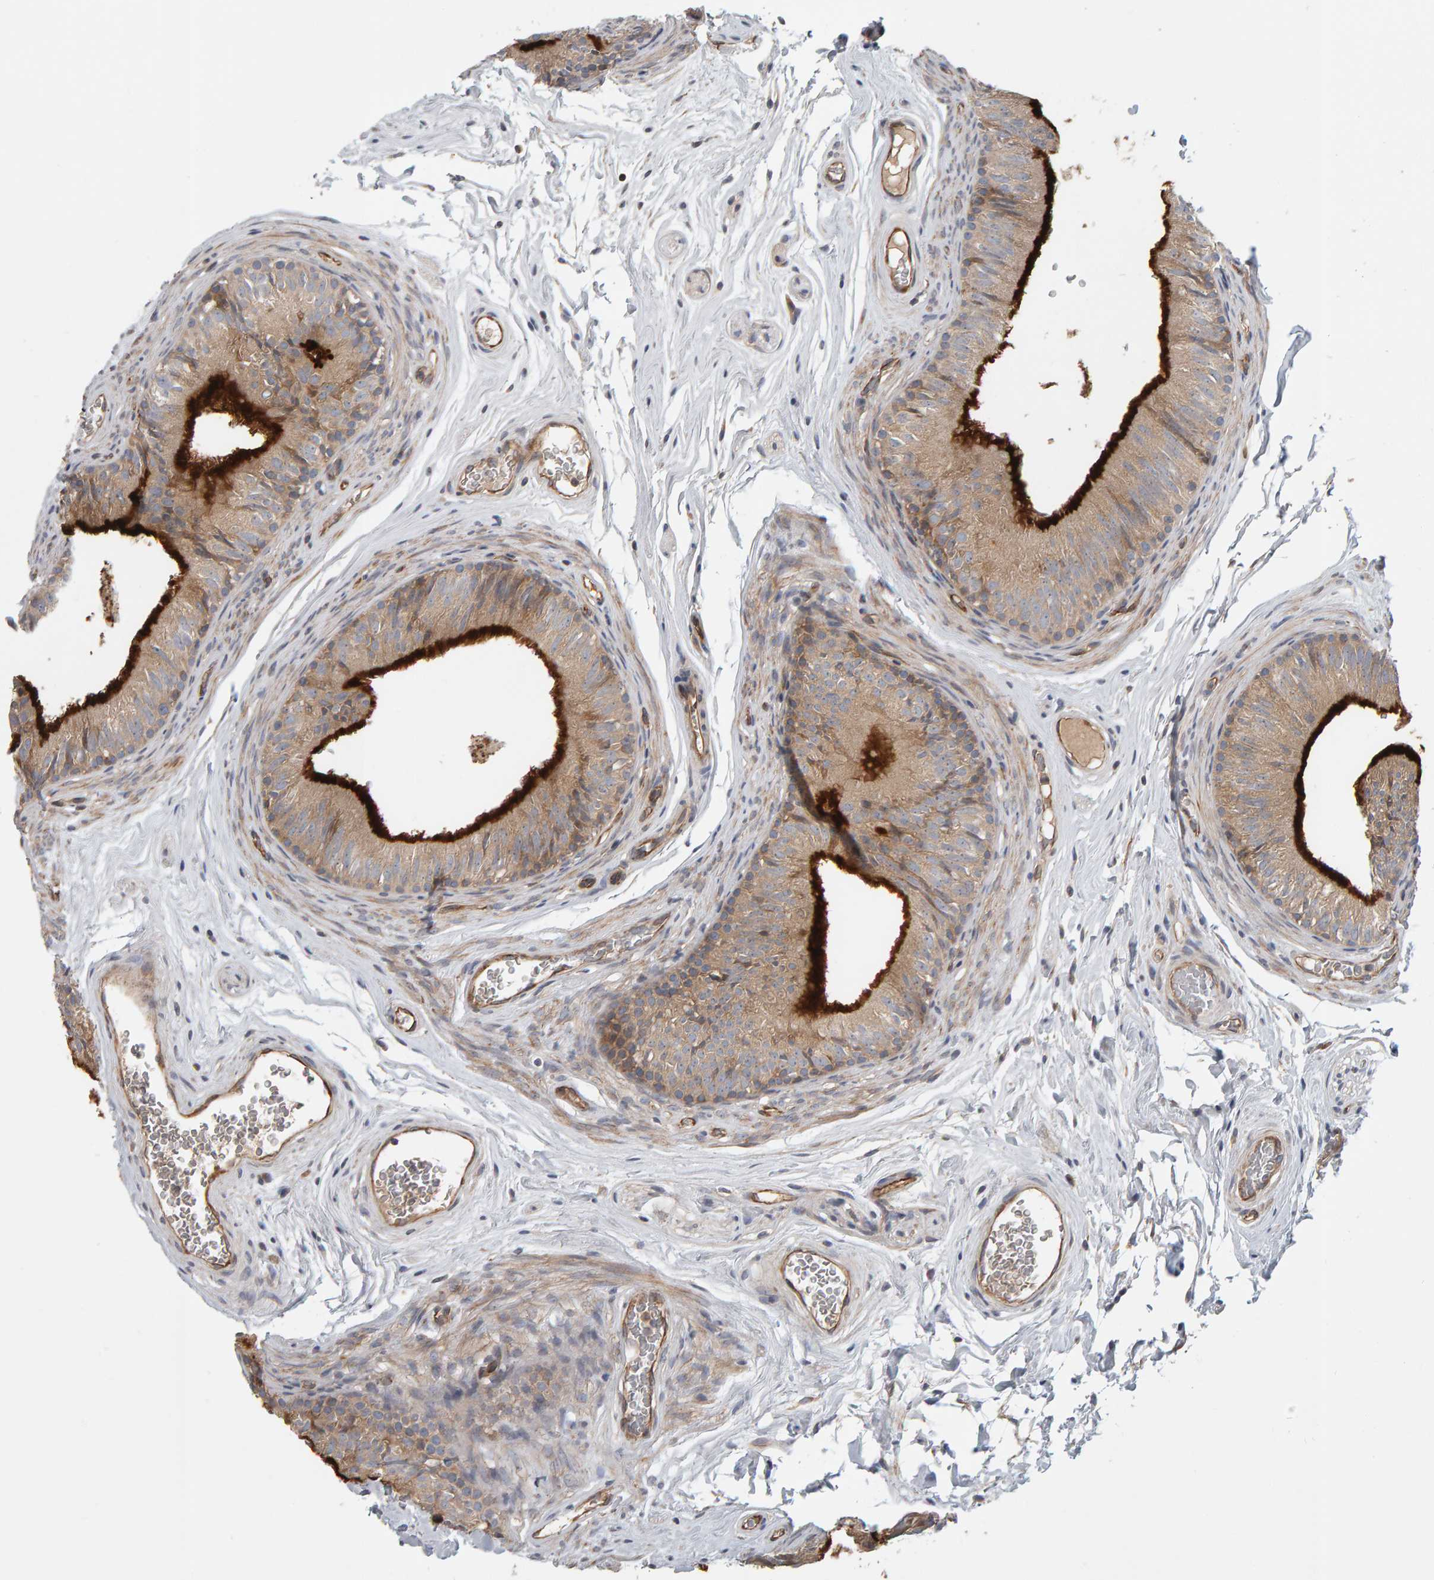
{"staining": {"intensity": "strong", "quantity": "<25%", "location": "cytoplasmic/membranous"}, "tissue": "epididymis", "cell_type": "Glandular cells", "image_type": "normal", "snomed": [{"axis": "morphology", "description": "Normal tissue, NOS"}, {"axis": "topography", "description": "Epididymis"}], "caption": "A high-resolution image shows immunohistochemistry staining of unremarkable epididymis, which reveals strong cytoplasmic/membranous positivity in about <25% of glandular cells. (Brightfield microscopy of DAB IHC at high magnification).", "gene": "C9orf72", "patient": {"sex": "male", "age": 36}}